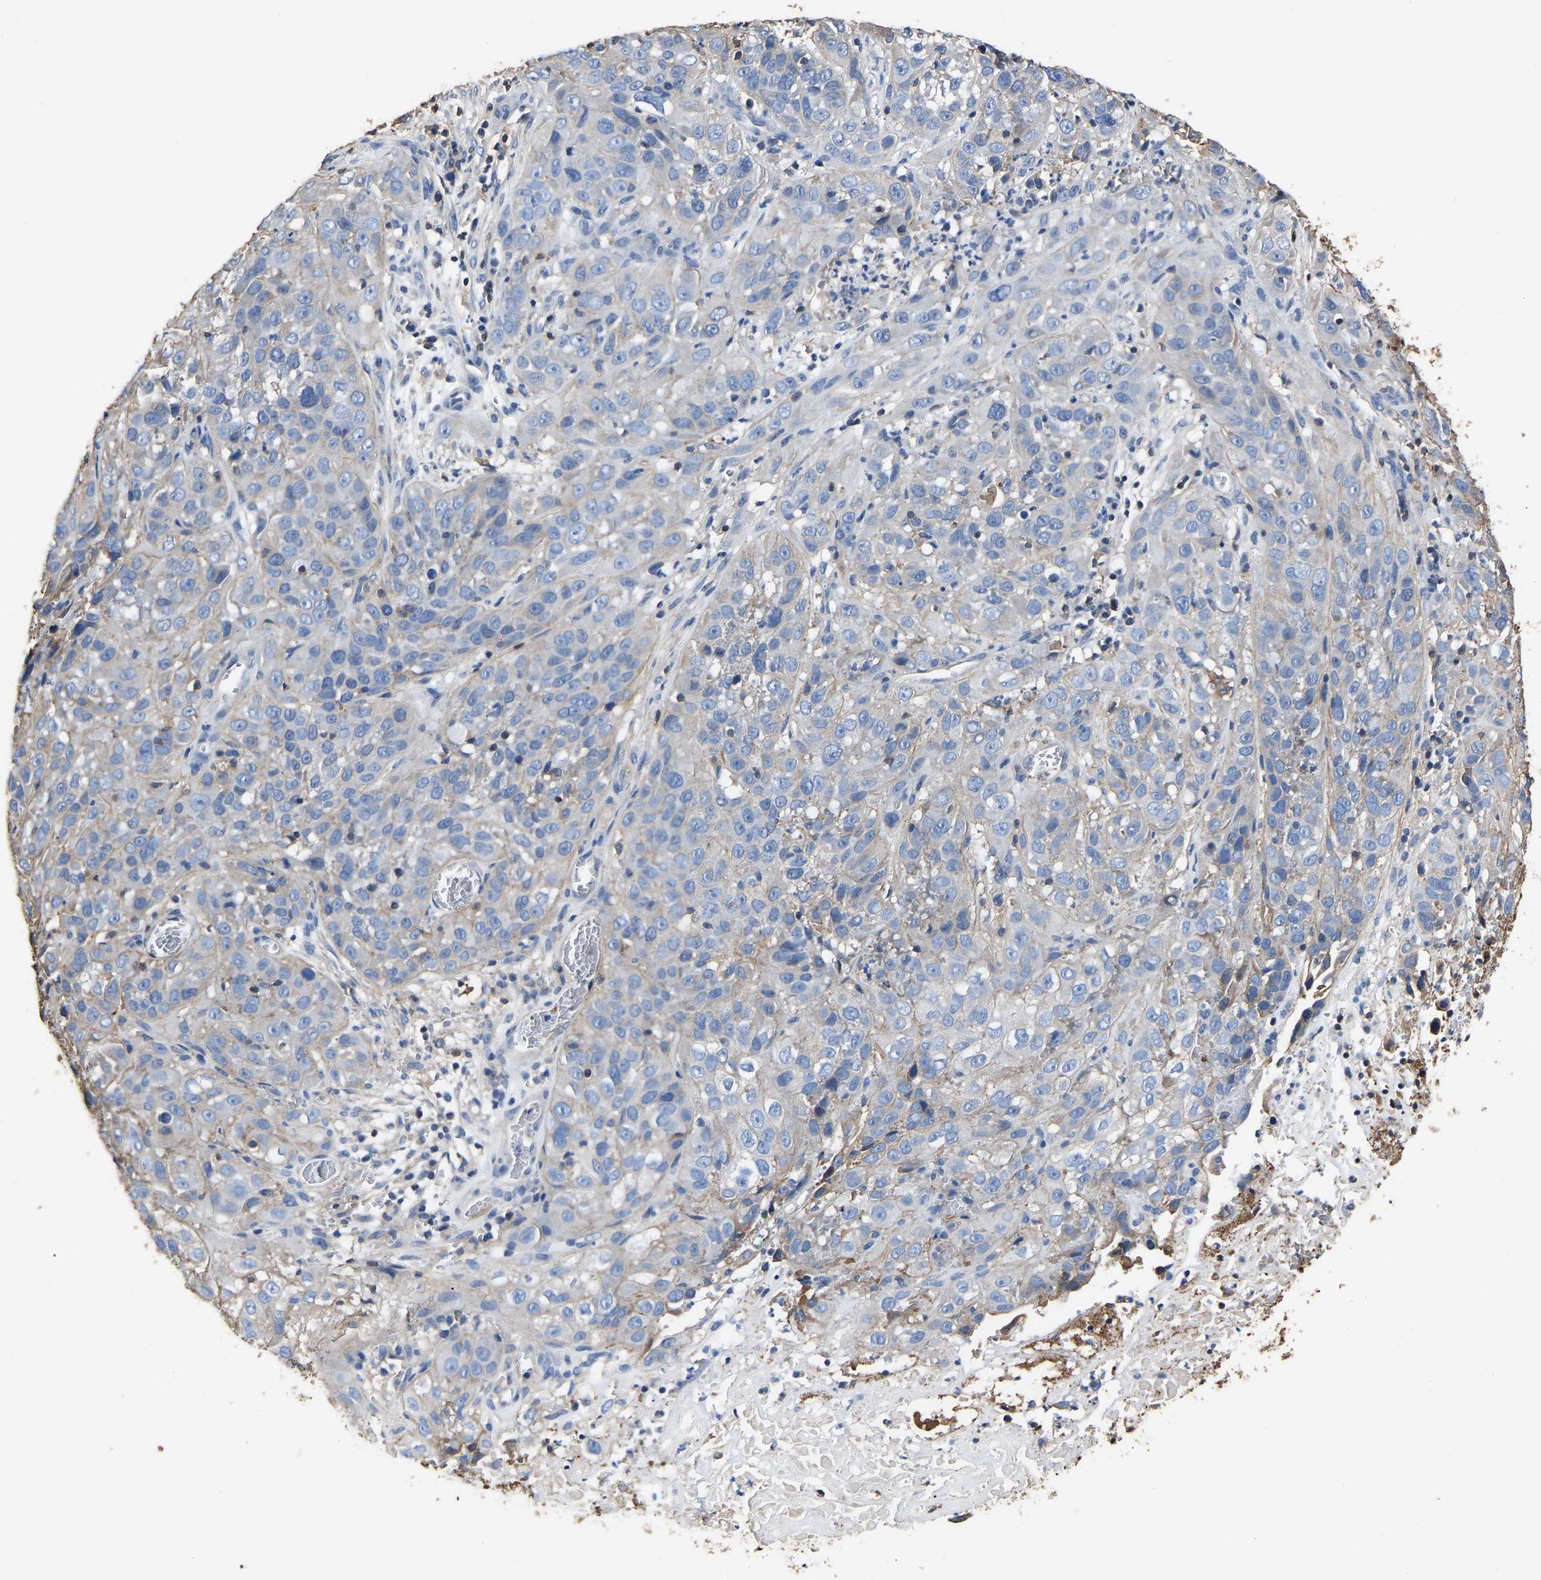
{"staining": {"intensity": "weak", "quantity": "<25%", "location": "cytoplasmic/membranous"}, "tissue": "cervical cancer", "cell_type": "Tumor cells", "image_type": "cancer", "snomed": [{"axis": "morphology", "description": "Squamous cell carcinoma, NOS"}, {"axis": "topography", "description": "Cervix"}], "caption": "The micrograph demonstrates no staining of tumor cells in cervical cancer.", "gene": "ARMT1", "patient": {"sex": "female", "age": 32}}